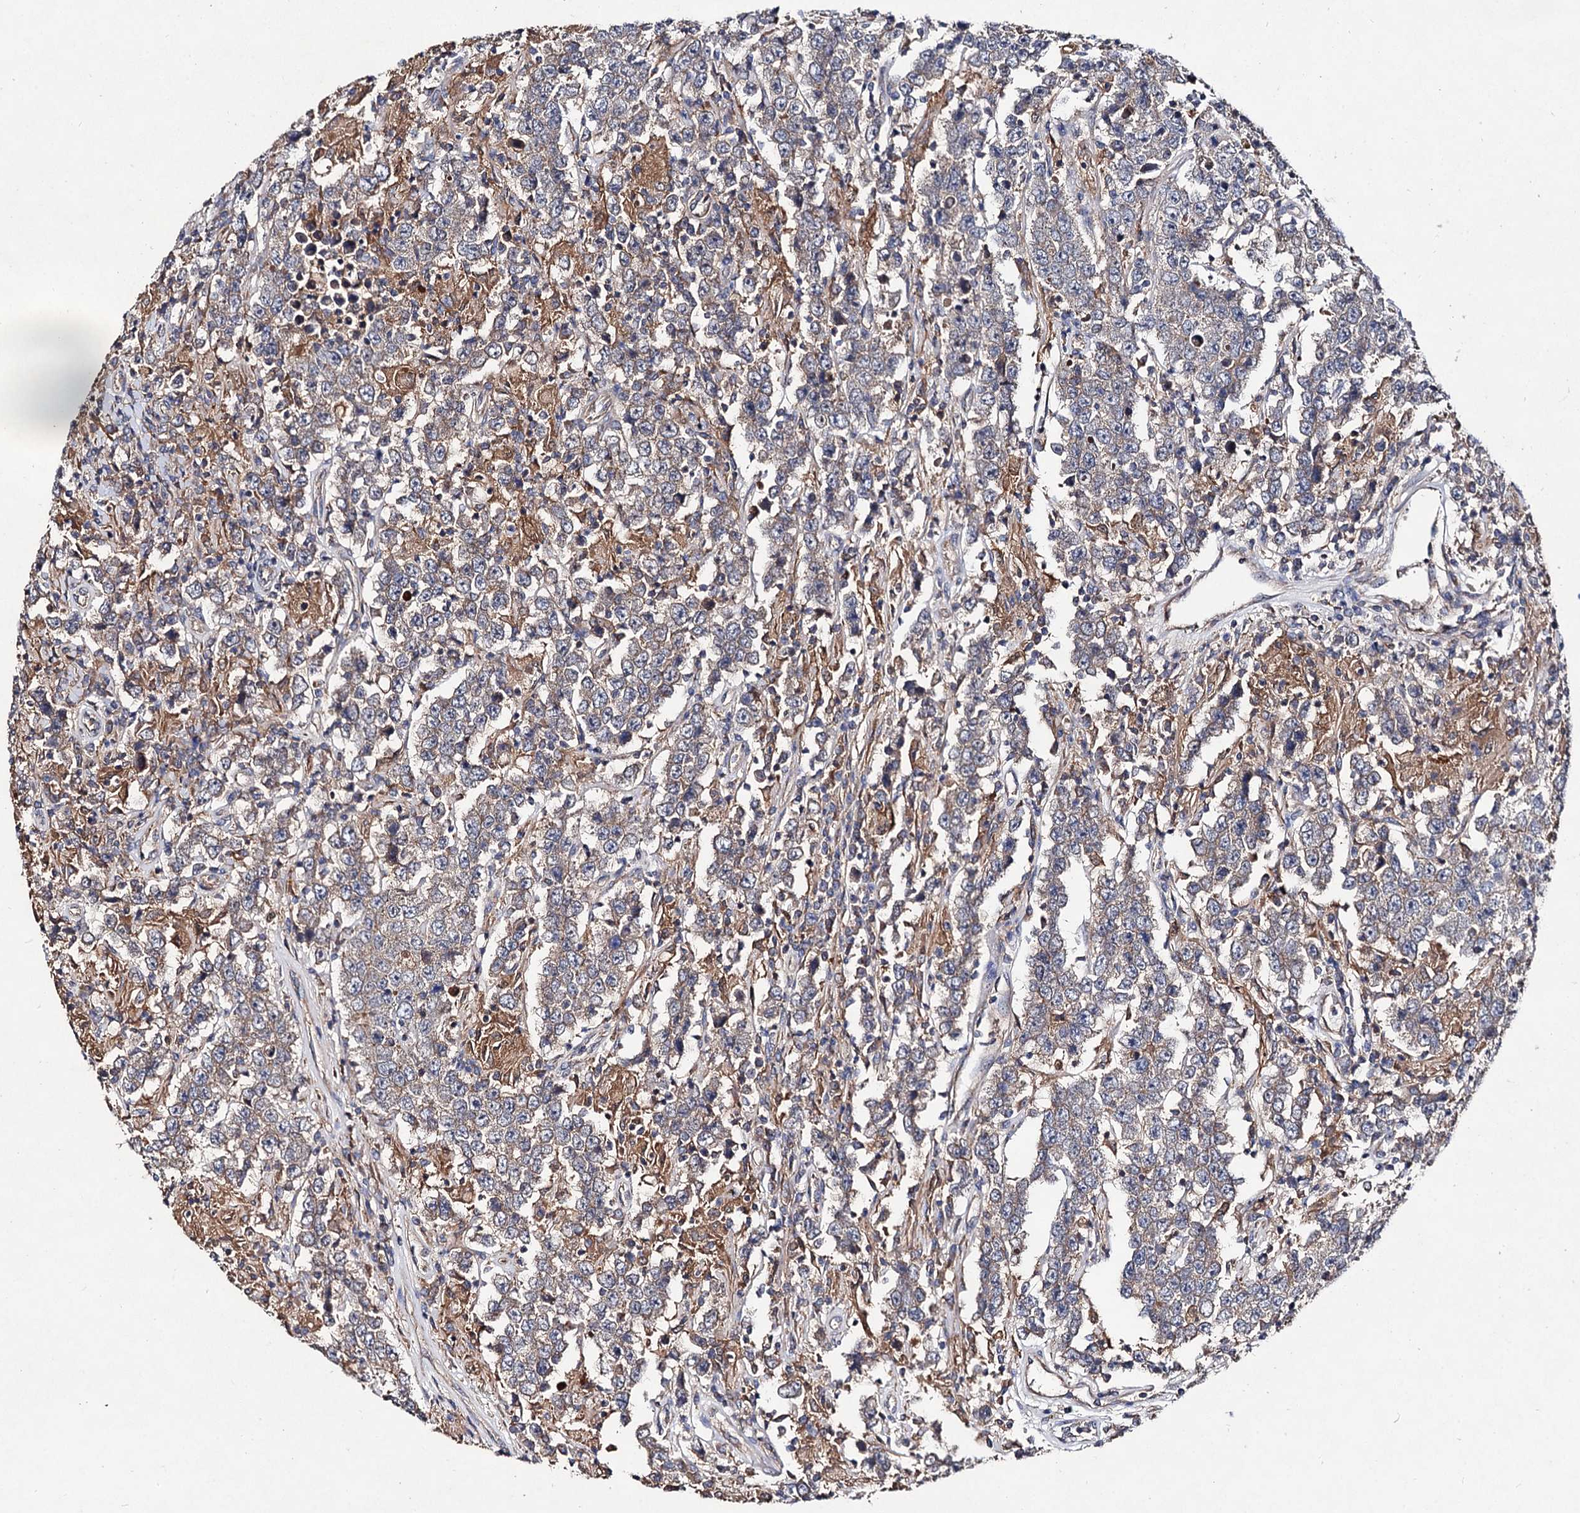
{"staining": {"intensity": "weak", "quantity": "25%-75%", "location": "cytoplasmic/membranous"}, "tissue": "testis cancer", "cell_type": "Tumor cells", "image_type": "cancer", "snomed": [{"axis": "morphology", "description": "Normal tissue, NOS"}, {"axis": "morphology", "description": "Urothelial carcinoma, High grade"}, {"axis": "morphology", "description": "Seminoma, NOS"}, {"axis": "morphology", "description": "Carcinoma, Embryonal, NOS"}, {"axis": "topography", "description": "Urinary bladder"}, {"axis": "topography", "description": "Testis"}], "caption": "Immunohistochemistry micrograph of neoplastic tissue: human testis cancer (embryonal carcinoma) stained using IHC reveals low levels of weak protein expression localized specifically in the cytoplasmic/membranous of tumor cells, appearing as a cytoplasmic/membranous brown color.", "gene": "VPS29", "patient": {"sex": "male", "age": 41}}